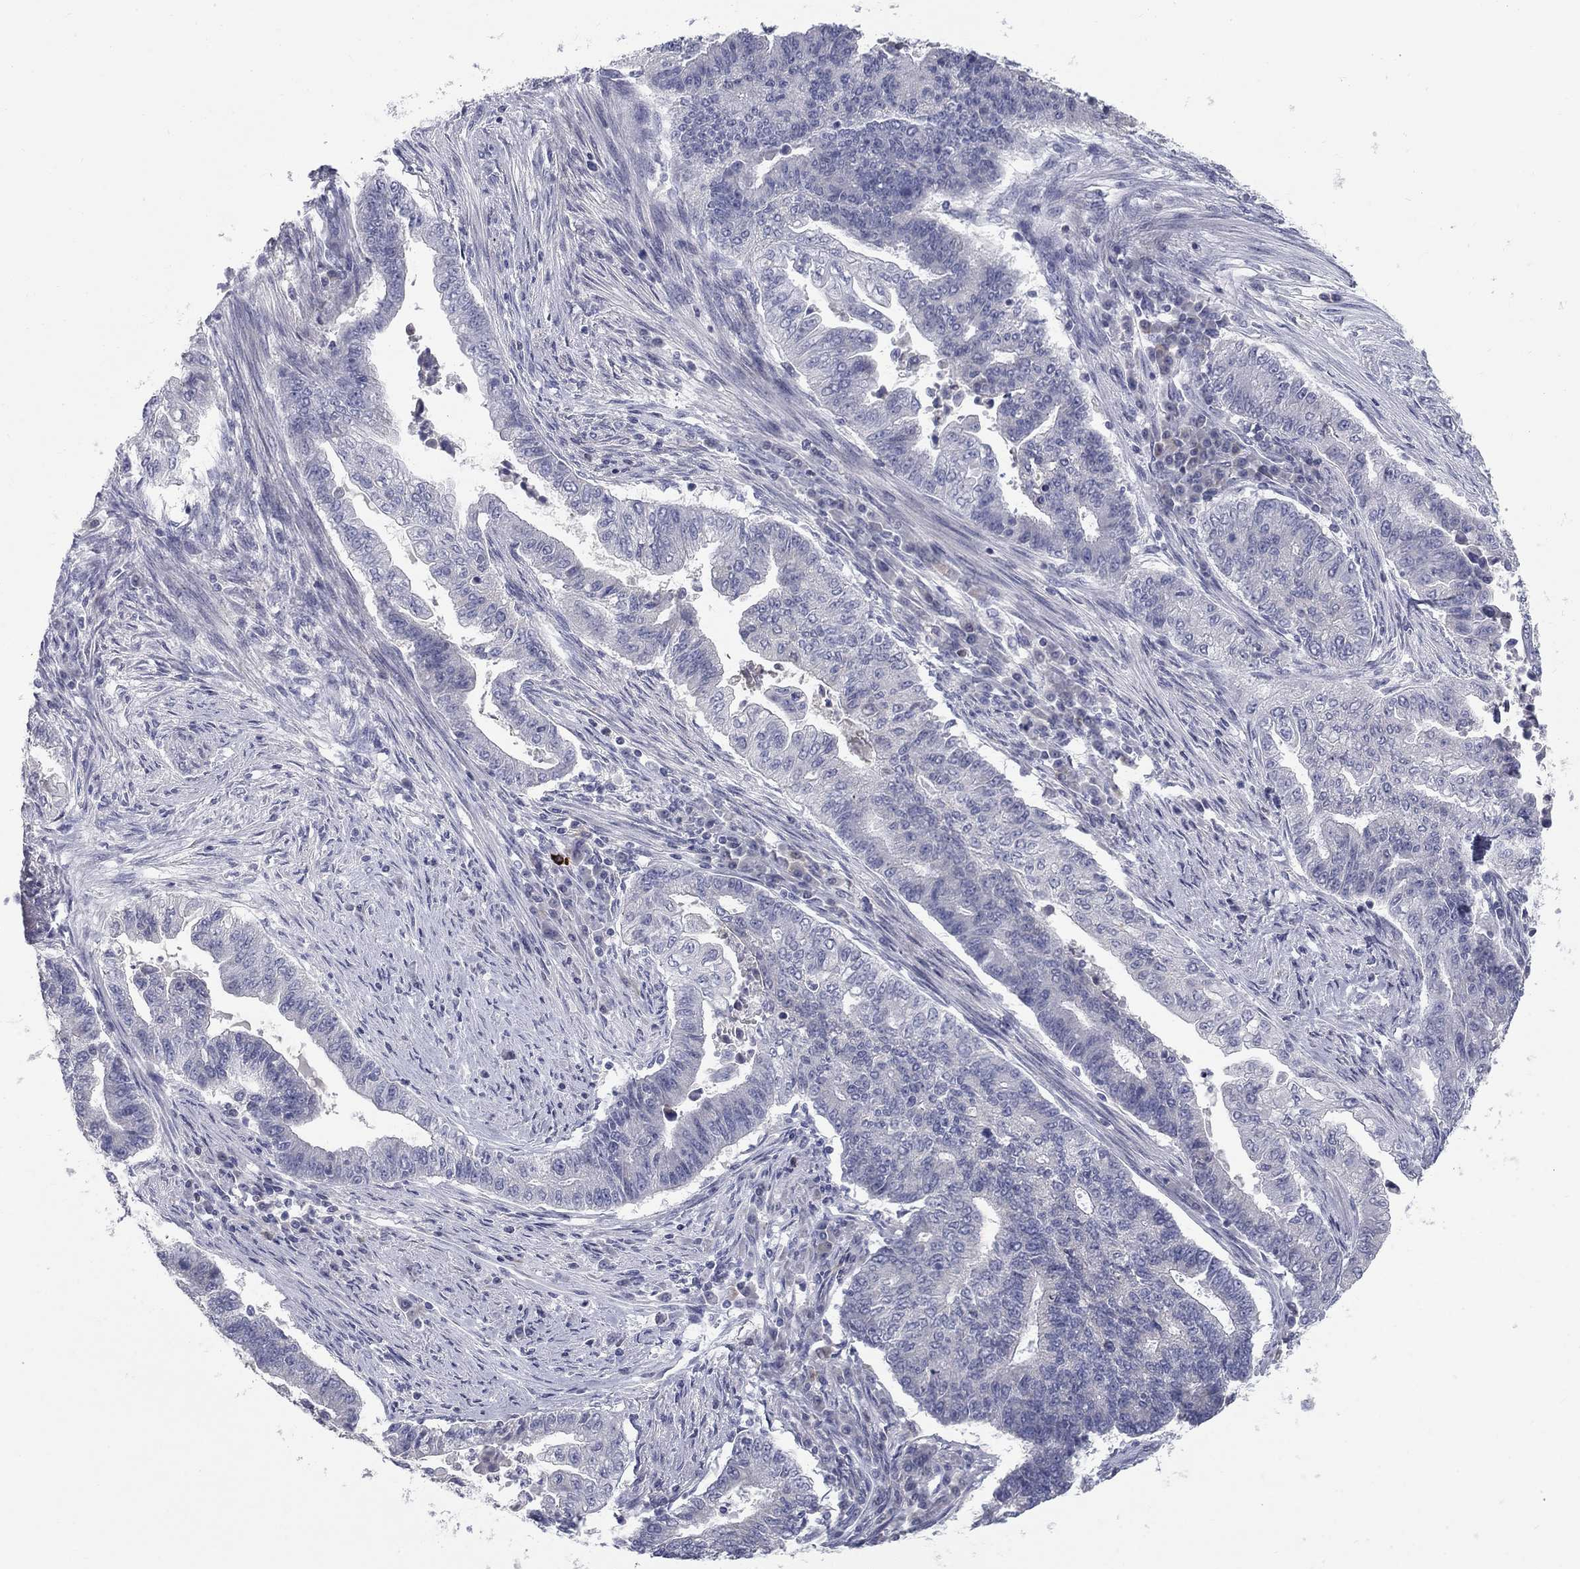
{"staining": {"intensity": "negative", "quantity": "none", "location": "none"}, "tissue": "endometrial cancer", "cell_type": "Tumor cells", "image_type": "cancer", "snomed": [{"axis": "morphology", "description": "Adenocarcinoma, NOS"}, {"axis": "topography", "description": "Uterus"}, {"axis": "topography", "description": "Endometrium"}], "caption": "Human adenocarcinoma (endometrial) stained for a protein using IHC exhibits no positivity in tumor cells.", "gene": "NTRK2", "patient": {"sex": "female", "age": 54}}